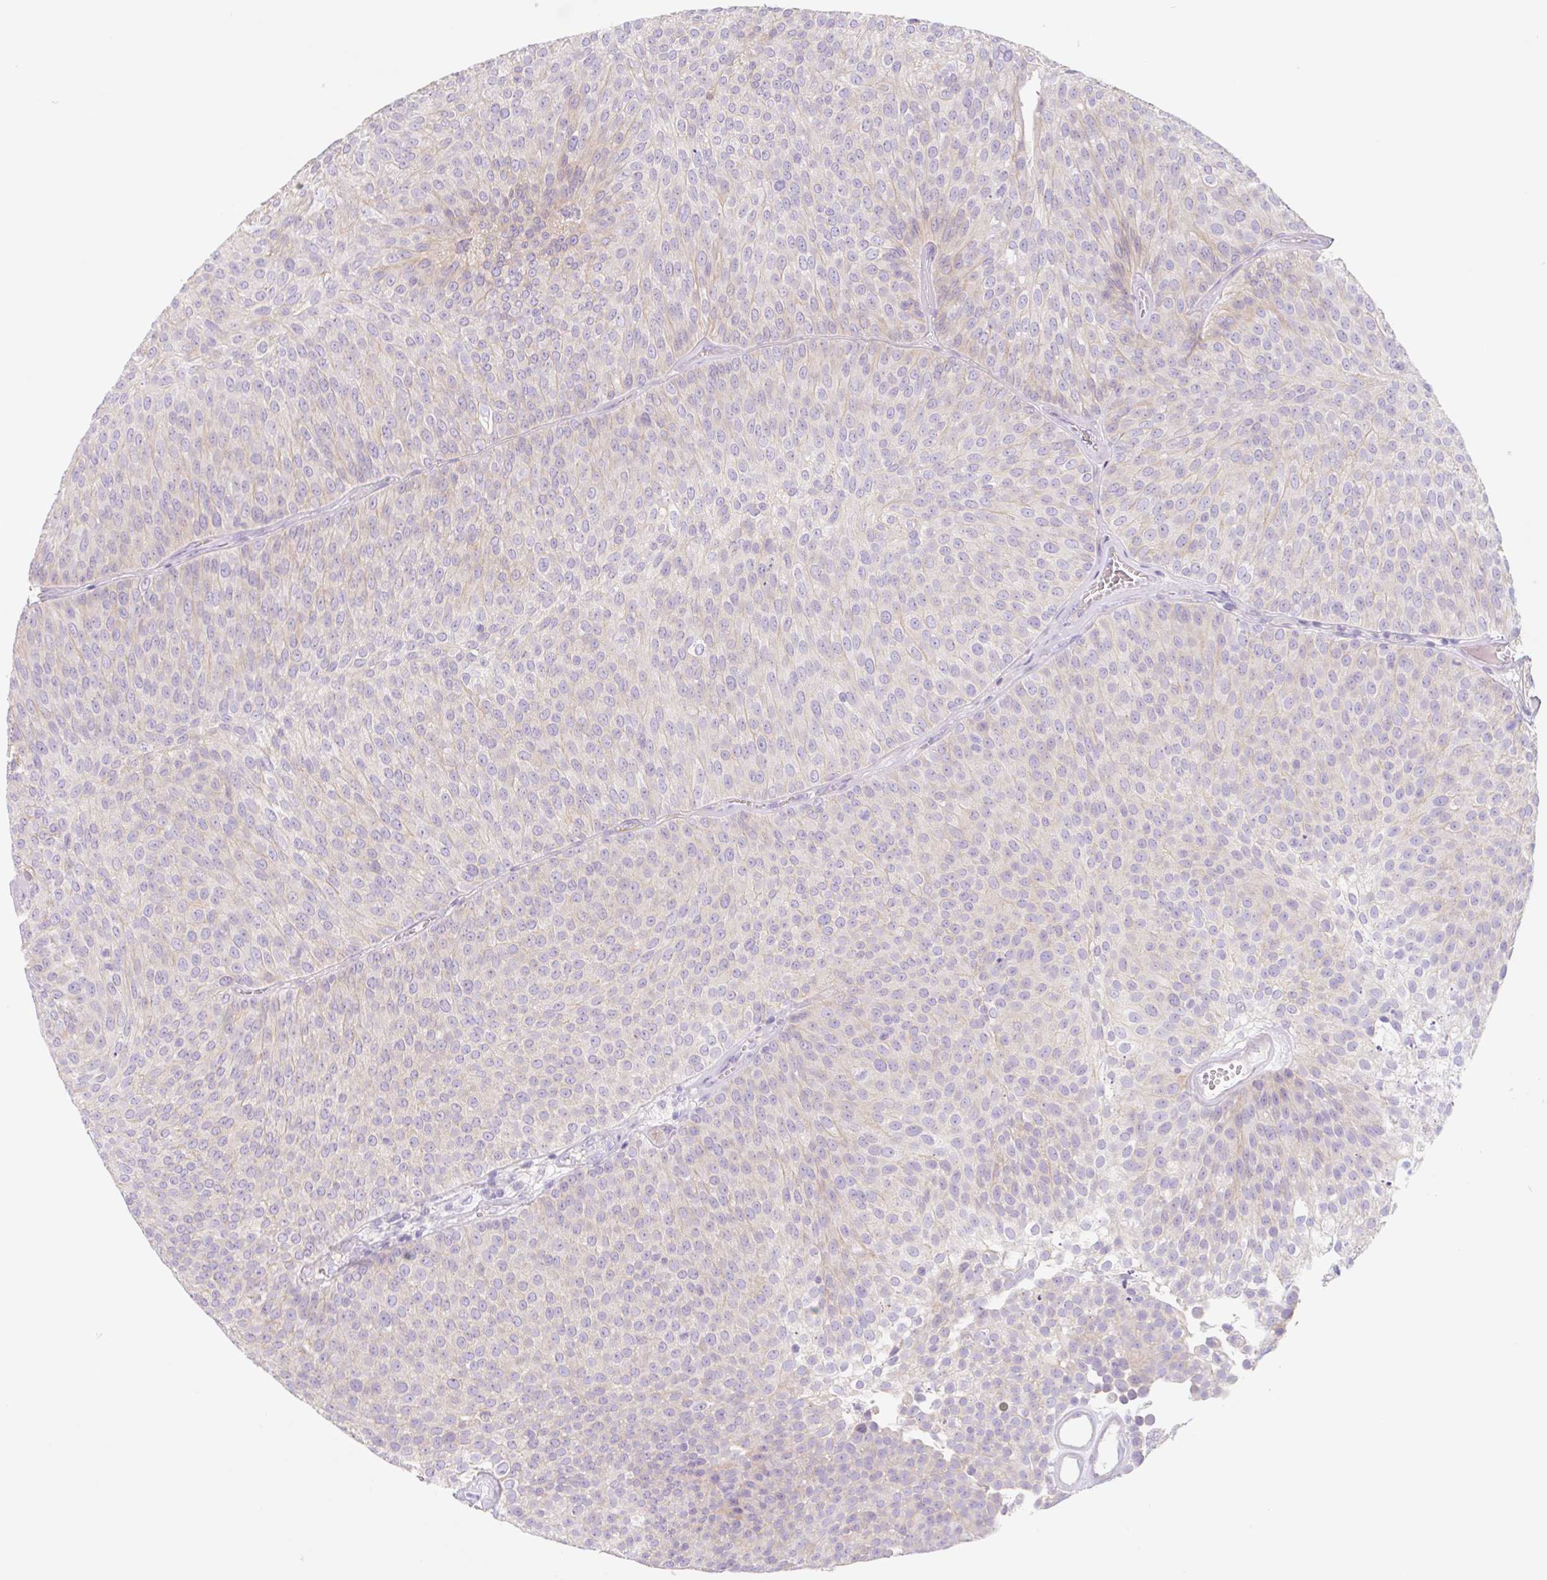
{"staining": {"intensity": "negative", "quantity": "none", "location": "none"}, "tissue": "urothelial cancer", "cell_type": "Tumor cells", "image_type": "cancer", "snomed": [{"axis": "morphology", "description": "Urothelial carcinoma, Low grade"}, {"axis": "topography", "description": "Urinary bladder"}], "caption": "There is no significant positivity in tumor cells of urothelial carcinoma (low-grade). (Brightfield microscopy of DAB immunohistochemistry (IHC) at high magnification).", "gene": "LYVE1", "patient": {"sex": "female", "age": 79}}